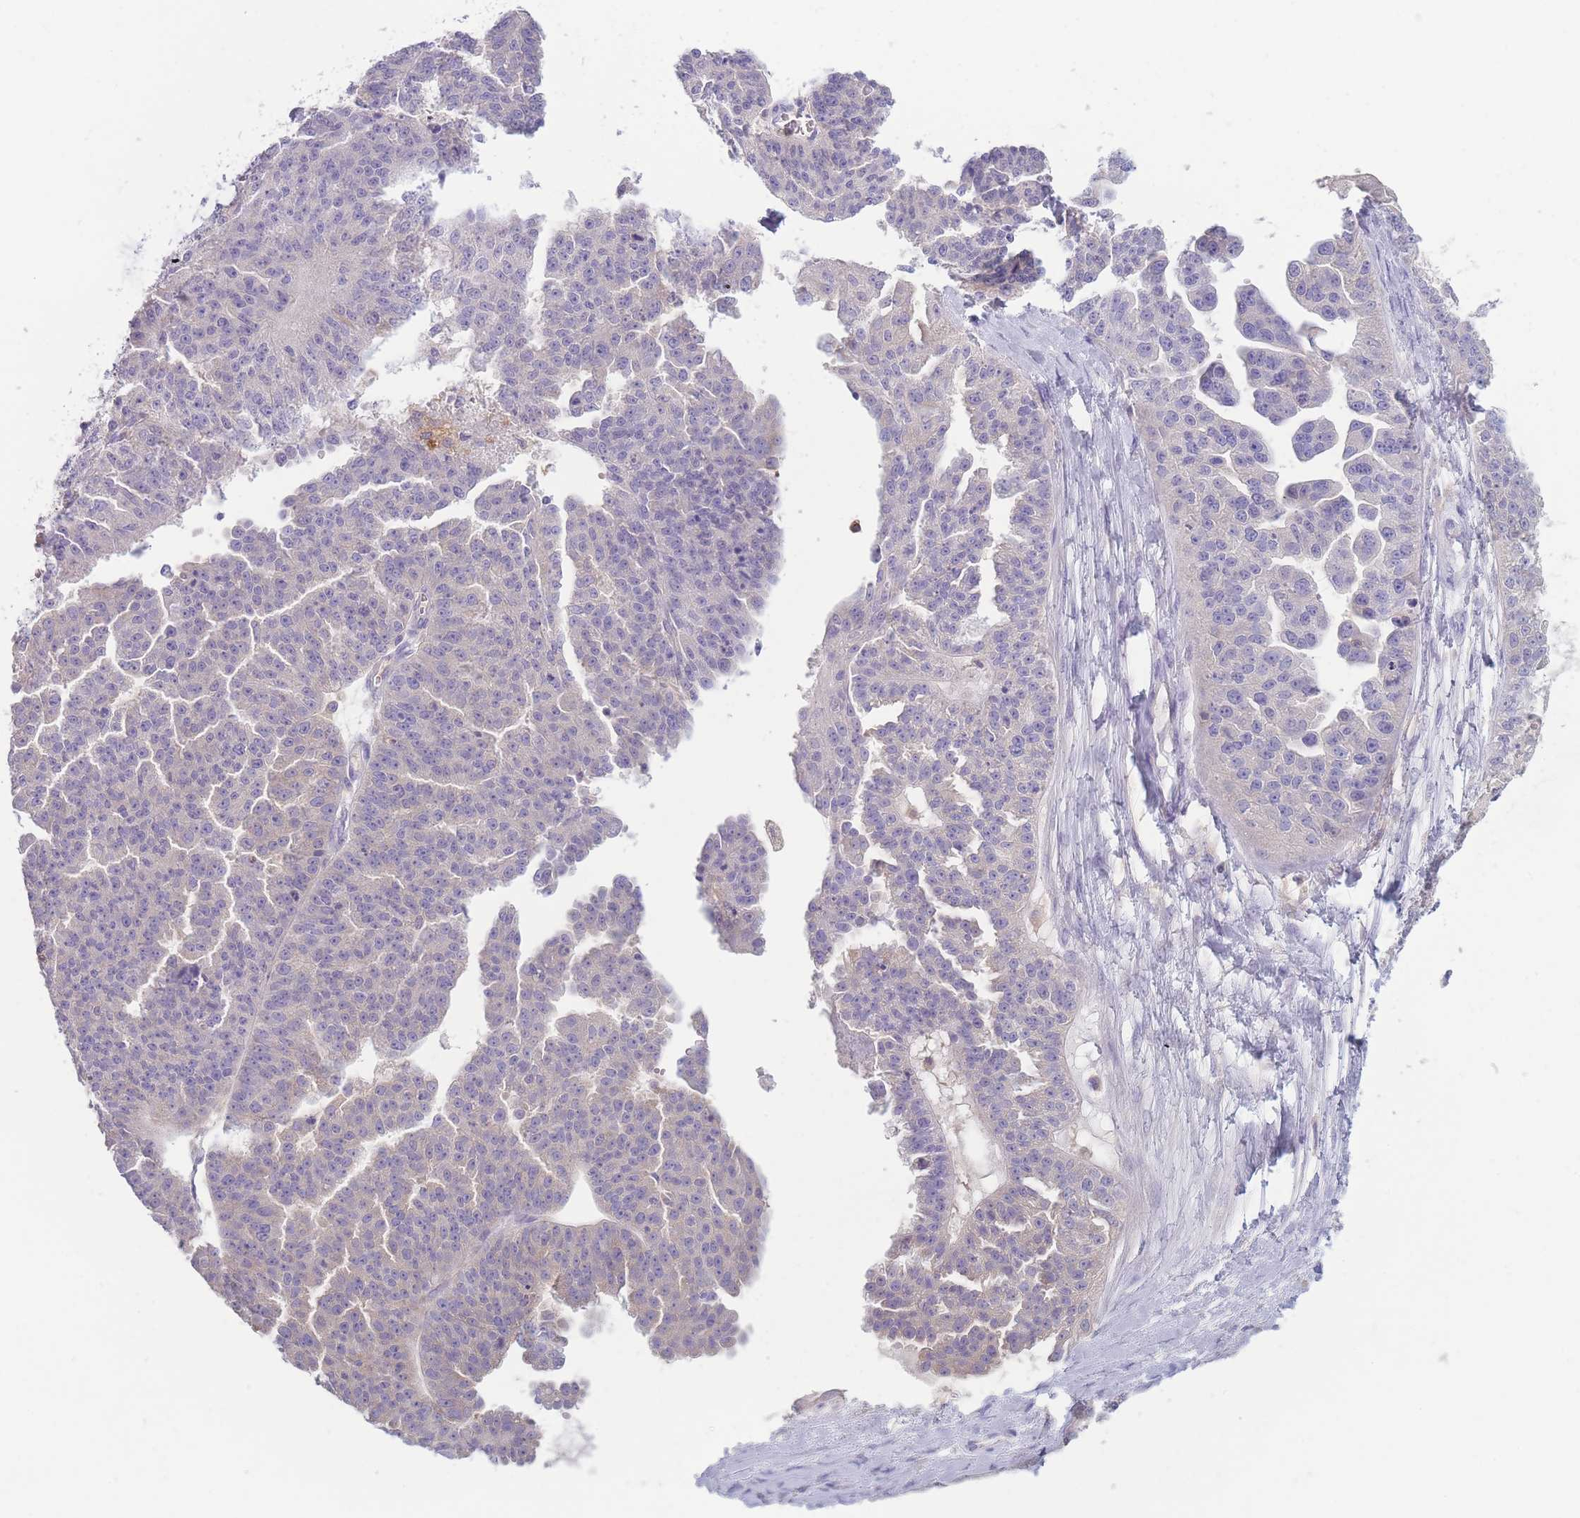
{"staining": {"intensity": "negative", "quantity": "none", "location": "none"}, "tissue": "ovarian cancer", "cell_type": "Tumor cells", "image_type": "cancer", "snomed": [{"axis": "morphology", "description": "Cystadenocarcinoma, serous, NOS"}, {"axis": "topography", "description": "Ovary"}], "caption": "Ovarian cancer was stained to show a protein in brown. There is no significant staining in tumor cells.", "gene": "ST3GAL4", "patient": {"sex": "female", "age": 58}}